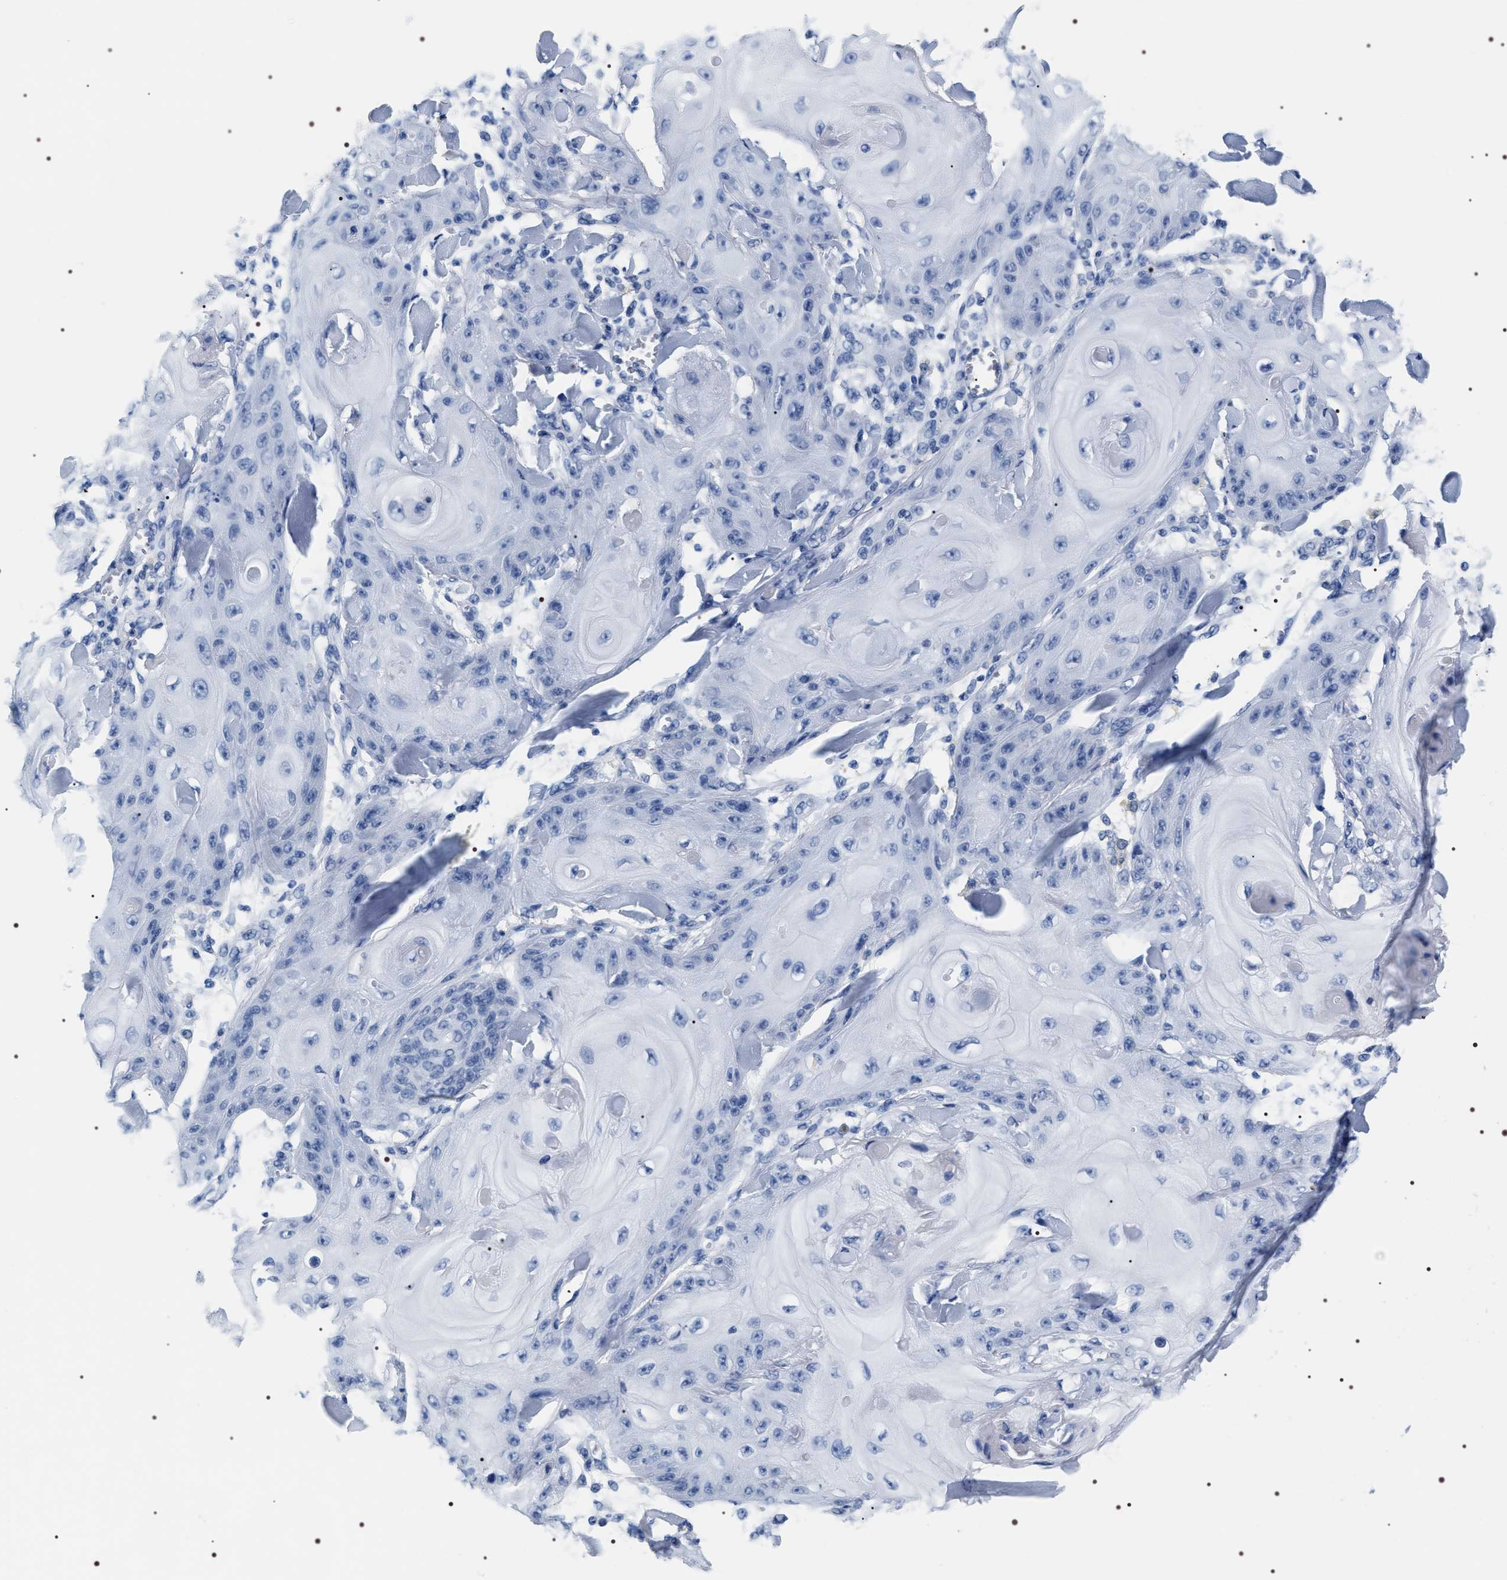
{"staining": {"intensity": "negative", "quantity": "none", "location": "none"}, "tissue": "skin cancer", "cell_type": "Tumor cells", "image_type": "cancer", "snomed": [{"axis": "morphology", "description": "Squamous cell carcinoma, NOS"}, {"axis": "topography", "description": "Skin"}], "caption": "IHC histopathology image of squamous cell carcinoma (skin) stained for a protein (brown), which displays no positivity in tumor cells.", "gene": "ADH4", "patient": {"sex": "male", "age": 74}}